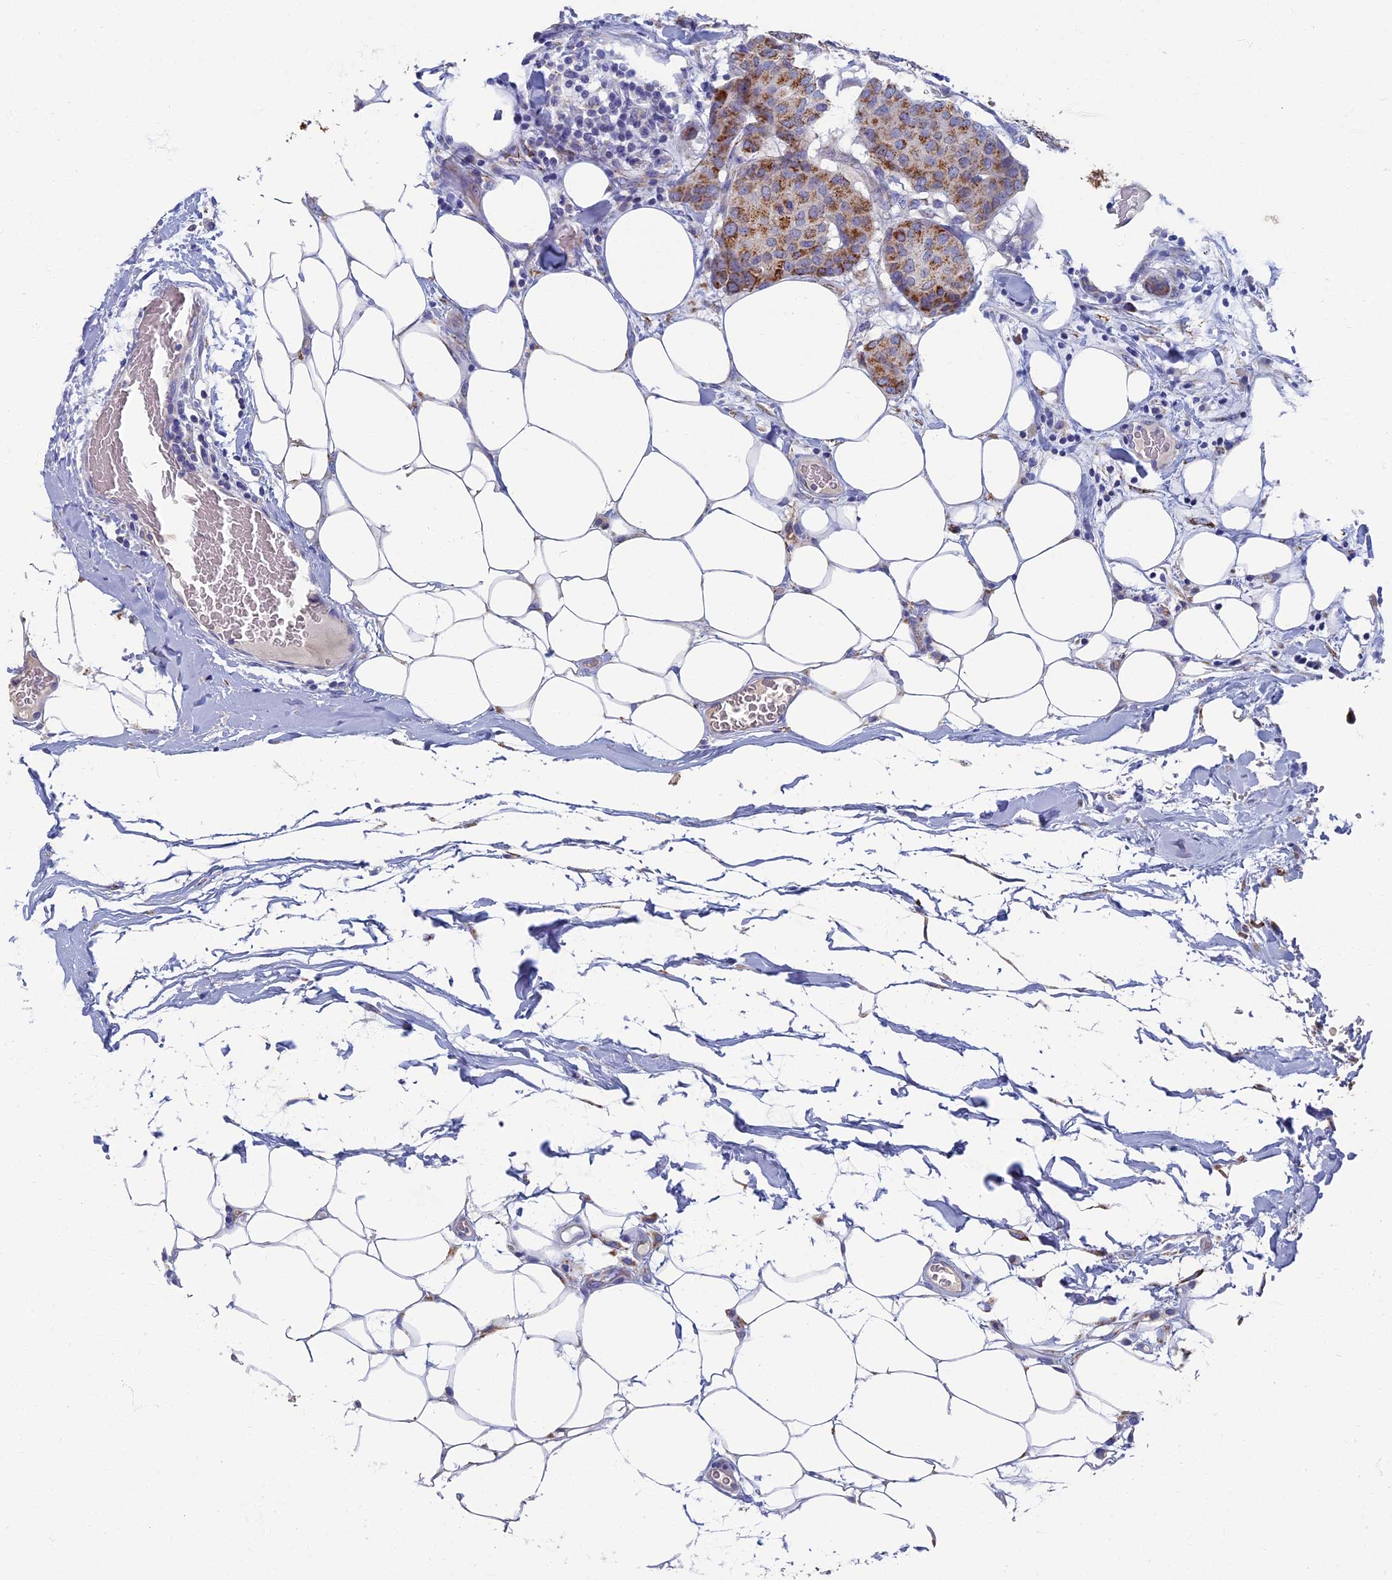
{"staining": {"intensity": "moderate", "quantity": "25%-75%", "location": "cytoplasmic/membranous"}, "tissue": "breast cancer", "cell_type": "Tumor cells", "image_type": "cancer", "snomed": [{"axis": "morphology", "description": "Duct carcinoma"}, {"axis": "topography", "description": "Breast"}], "caption": "Breast intraductal carcinoma stained for a protein (brown) shows moderate cytoplasmic/membranous positive staining in about 25%-75% of tumor cells.", "gene": "OAT", "patient": {"sex": "female", "age": 75}}